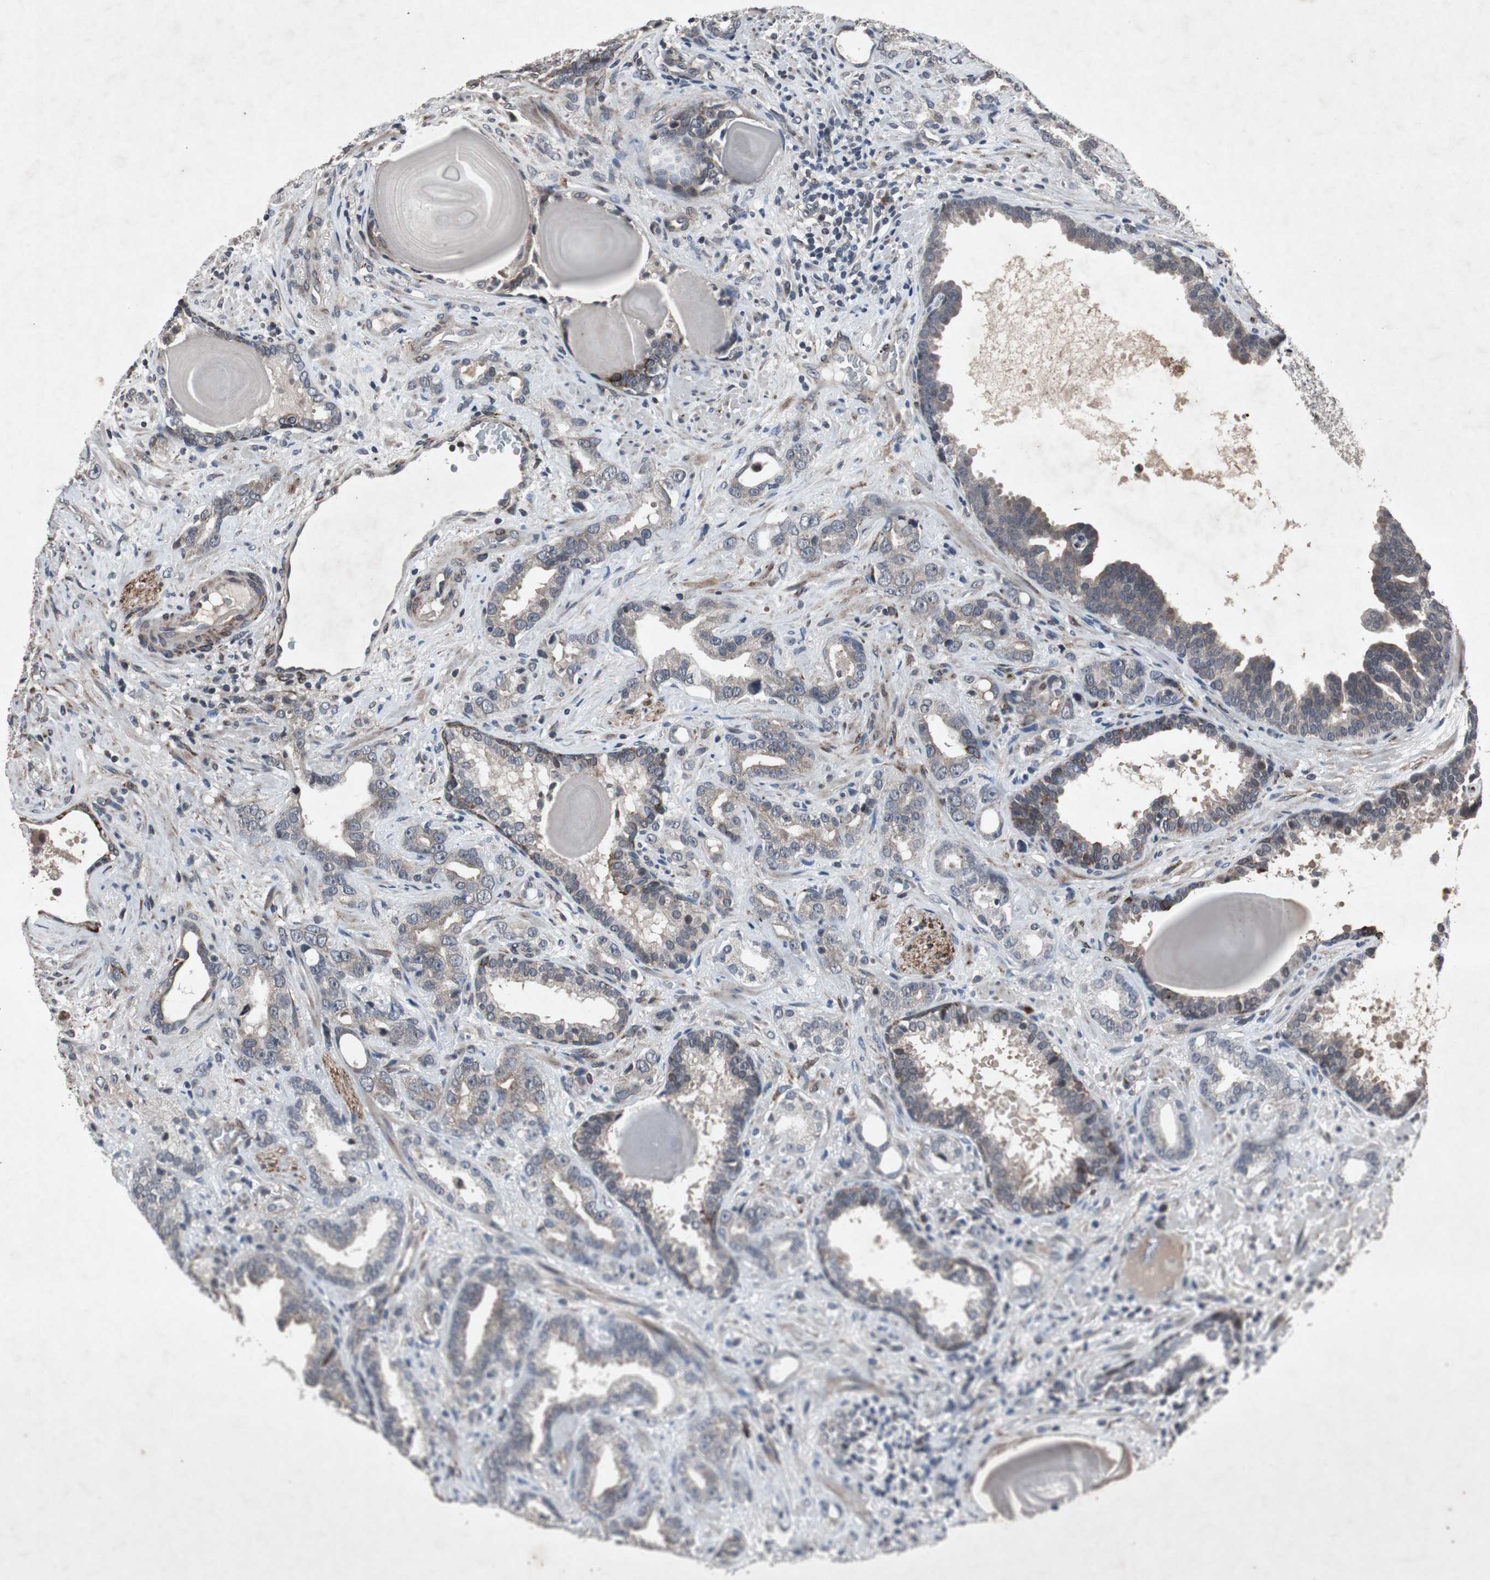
{"staining": {"intensity": "weak", "quantity": "25%-75%", "location": "cytoplasmic/membranous"}, "tissue": "prostate cancer", "cell_type": "Tumor cells", "image_type": "cancer", "snomed": [{"axis": "morphology", "description": "Adenocarcinoma, Low grade"}, {"axis": "topography", "description": "Prostate"}], "caption": "An immunohistochemistry (IHC) micrograph of neoplastic tissue is shown. Protein staining in brown highlights weak cytoplasmic/membranous positivity in prostate cancer (low-grade adenocarcinoma) within tumor cells.", "gene": "CRADD", "patient": {"sex": "male", "age": 63}}